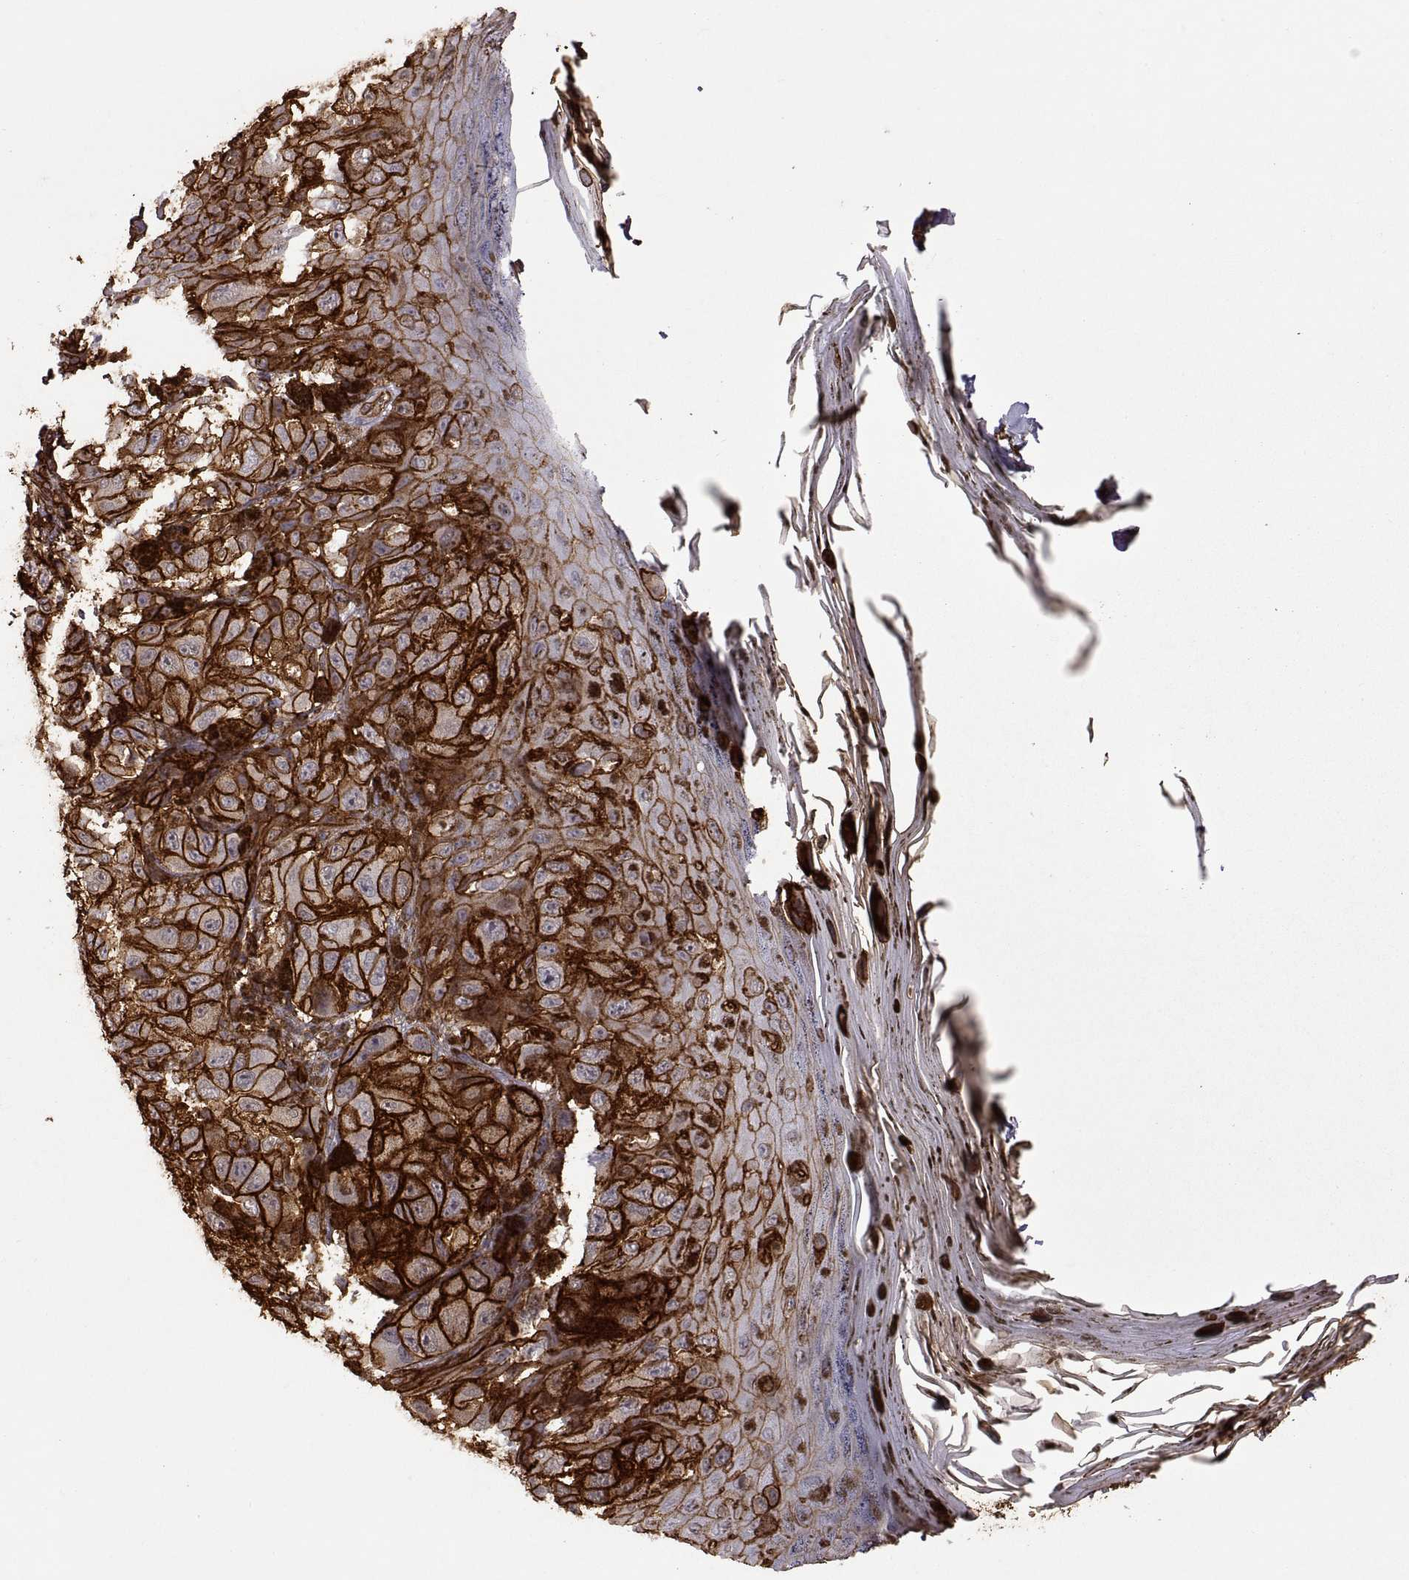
{"staining": {"intensity": "strong", "quantity": ">75%", "location": "cytoplasmic/membranous"}, "tissue": "melanoma", "cell_type": "Tumor cells", "image_type": "cancer", "snomed": [{"axis": "morphology", "description": "Malignant melanoma, NOS"}, {"axis": "topography", "description": "Skin"}], "caption": "Approximately >75% of tumor cells in human malignant melanoma reveal strong cytoplasmic/membranous protein expression as visualized by brown immunohistochemical staining.", "gene": "S100A10", "patient": {"sex": "male", "age": 36}}